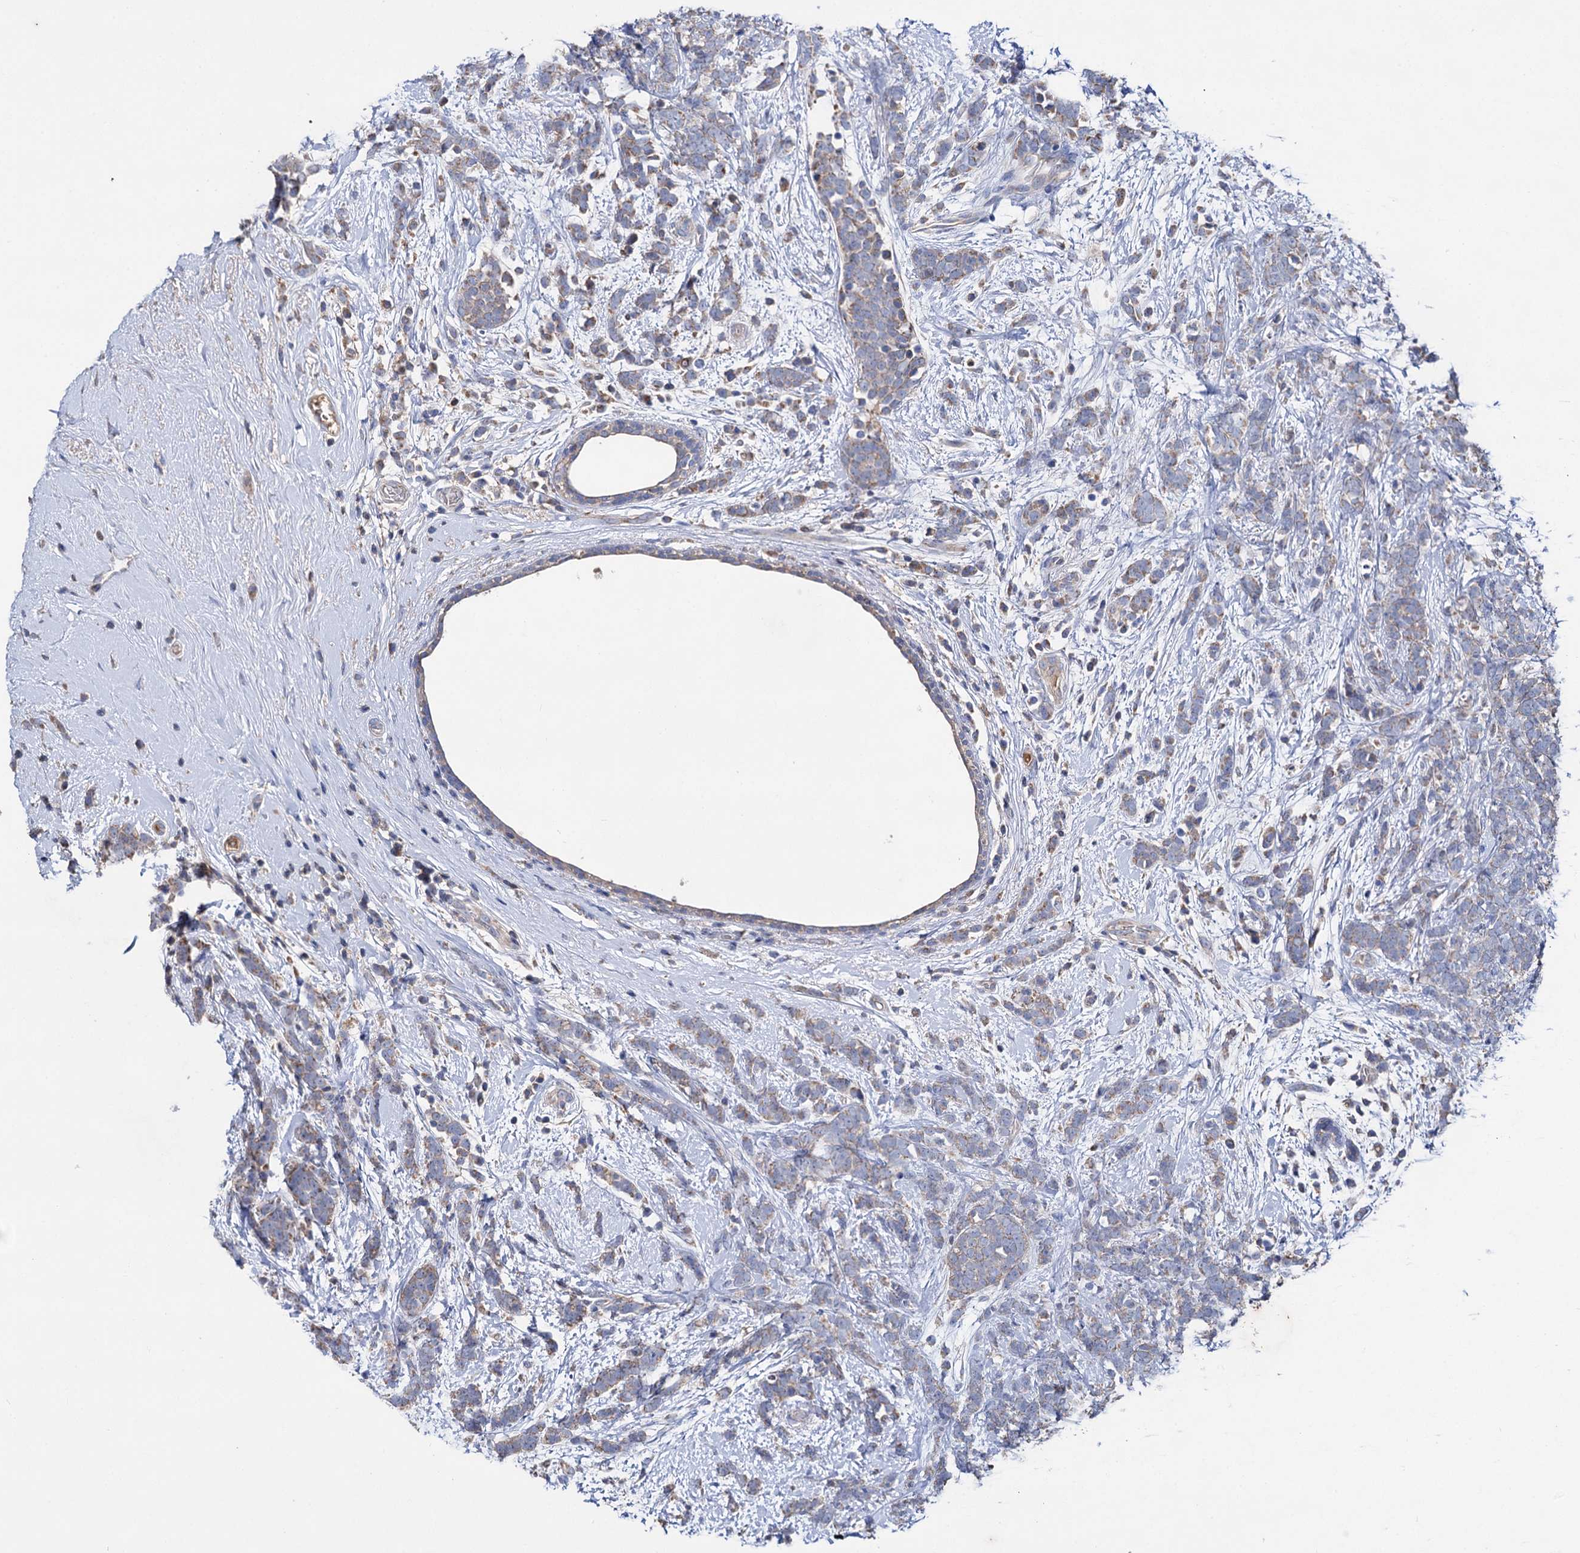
{"staining": {"intensity": "weak", "quantity": "<25%", "location": "cytoplasmic/membranous"}, "tissue": "breast cancer", "cell_type": "Tumor cells", "image_type": "cancer", "snomed": [{"axis": "morphology", "description": "Lobular carcinoma"}, {"axis": "topography", "description": "Breast"}], "caption": "Tumor cells show no significant staining in breast cancer. Nuclei are stained in blue.", "gene": "CLPB", "patient": {"sex": "female", "age": 58}}